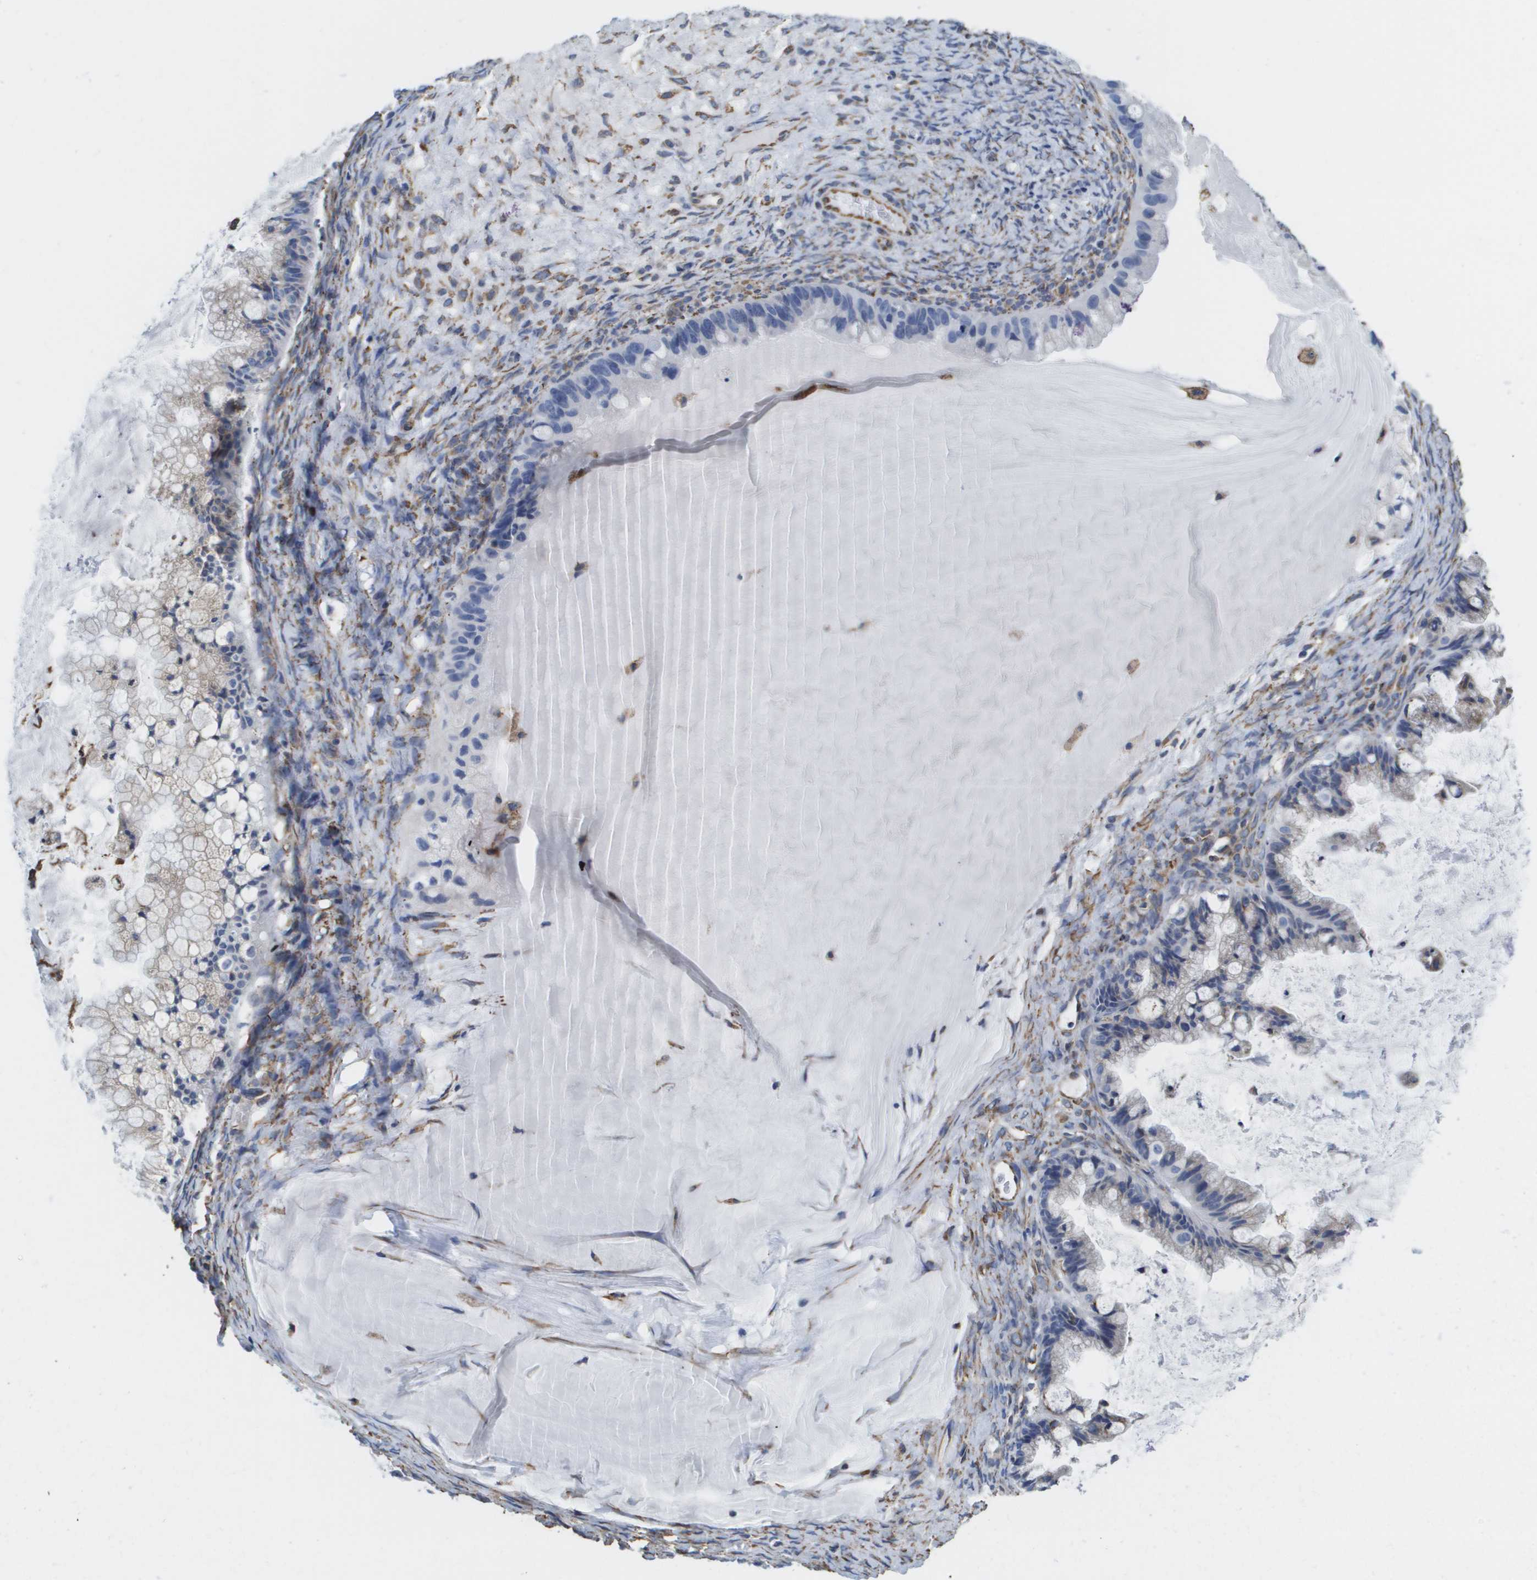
{"staining": {"intensity": "negative", "quantity": "none", "location": "none"}, "tissue": "ovarian cancer", "cell_type": "Tumor cells", "image_type": "cancer", "snomed": [{"axis": "morphology", "description": "Cystadenocarcinoma, mucinous, NOS"}, {"axis": "topography", "description": "Ovary"}], "caption": "IHC of human ovarian cancer (mucinous cystadenocarcinoma) reveals no staining in tumor cells. (Stains: DAB immunohistochemistry (IHC) with hematoxylin counter stain, Microscopy: brightfield microscopy at high magnification).", "gene": "ST3GAL2", "patient": {"sex": "female", "age": 57}}